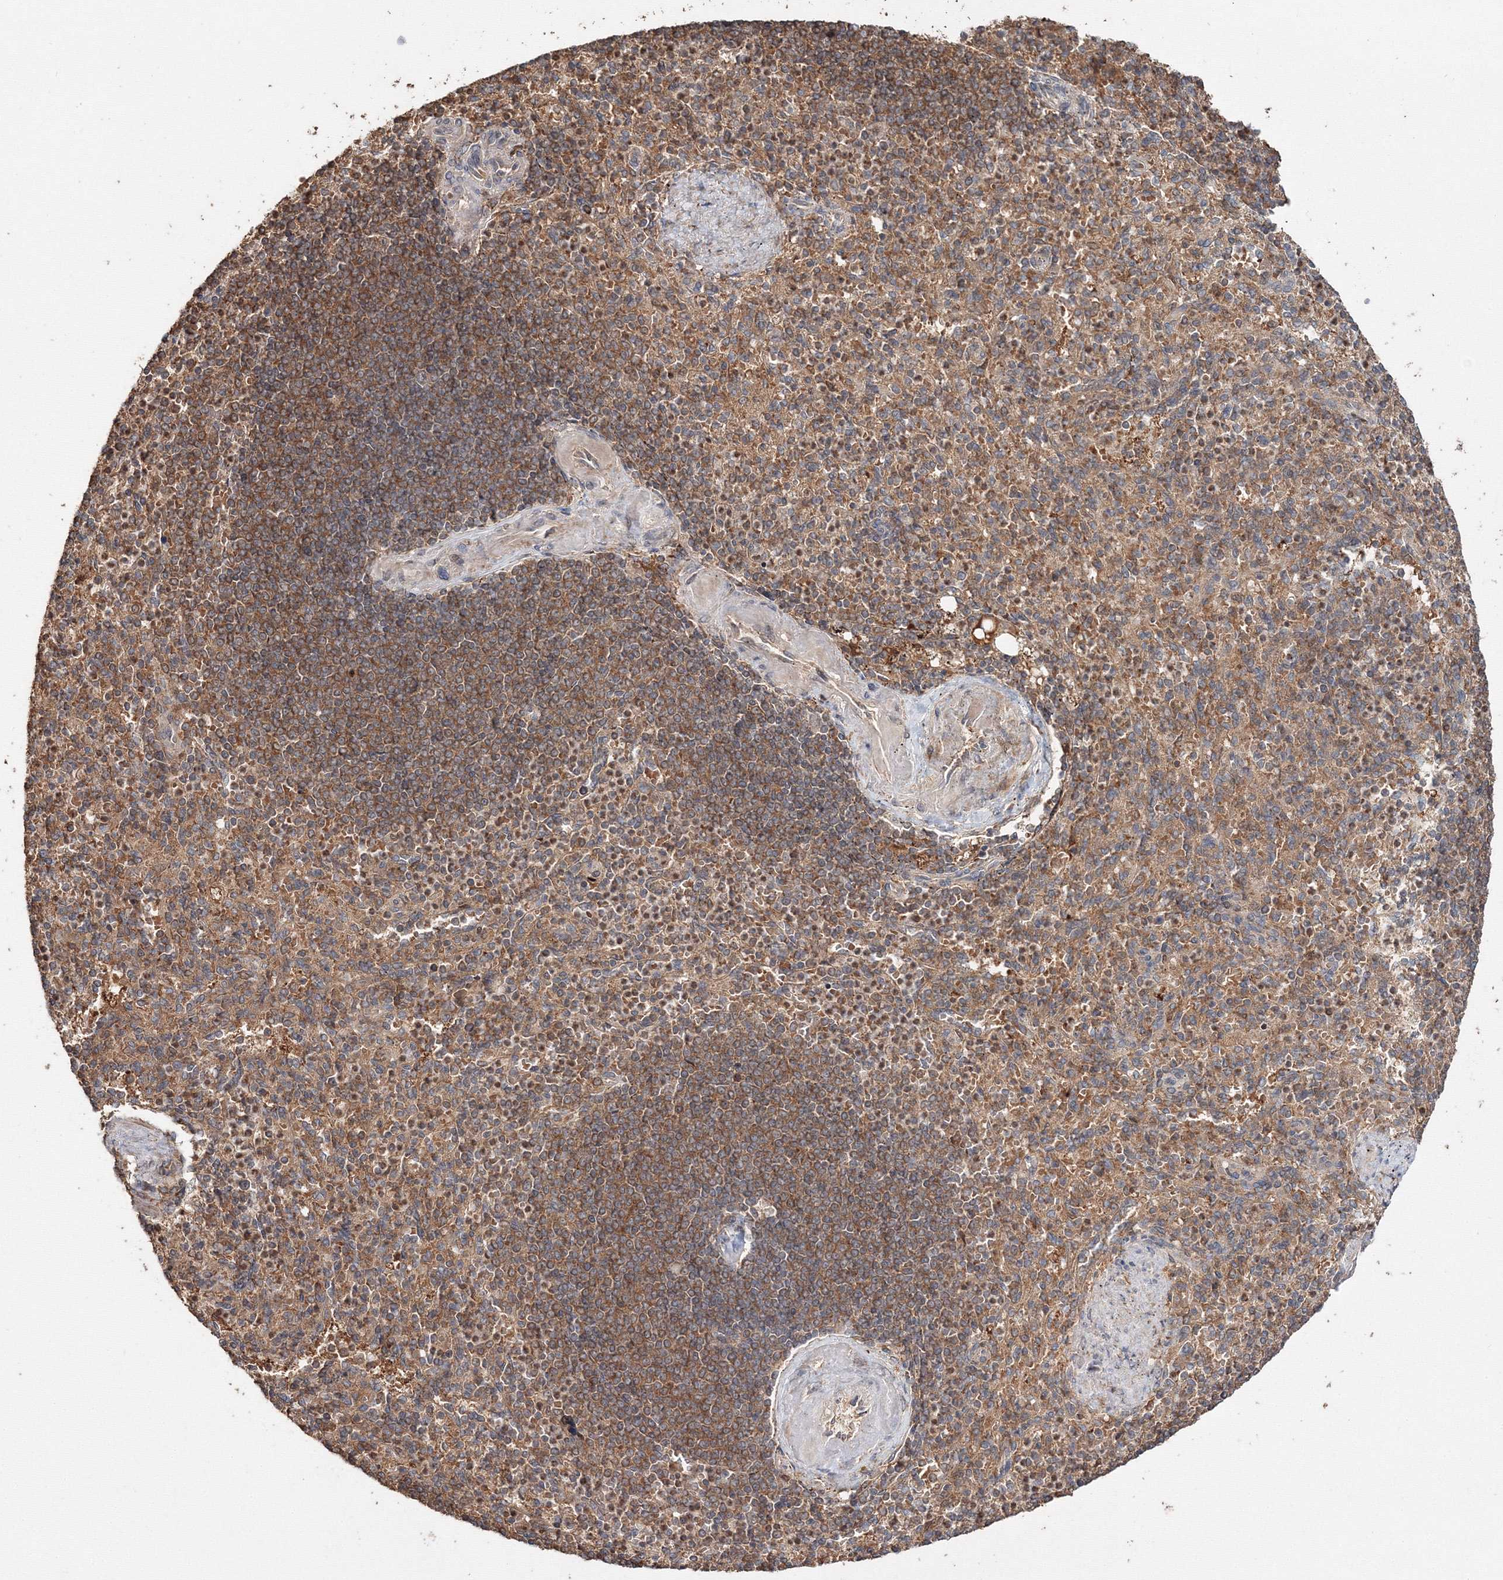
{"staining": {"intensity": "moderate", "quantity": ">75%", "location": "cytoplasmic/membranous"}, "tissue": "spleen", "cell_type": "Cells in red pulp", "image_type": "normal", "snomed": [{"axis": "morphology", "description": "Normal tissue, NOS"}, {"axis": "topography", "description": "Spleen"}], "caption": "Protein expression analysis of normal human spleen reveals moderate cytoplasmic/membranous expression in approximately >75% of cells in red pulp. (DAB IHC, brown staining for protein, blue staining for nuclei).", "gene": "DDO", "patient": {"sex": "female", "age": 74}}